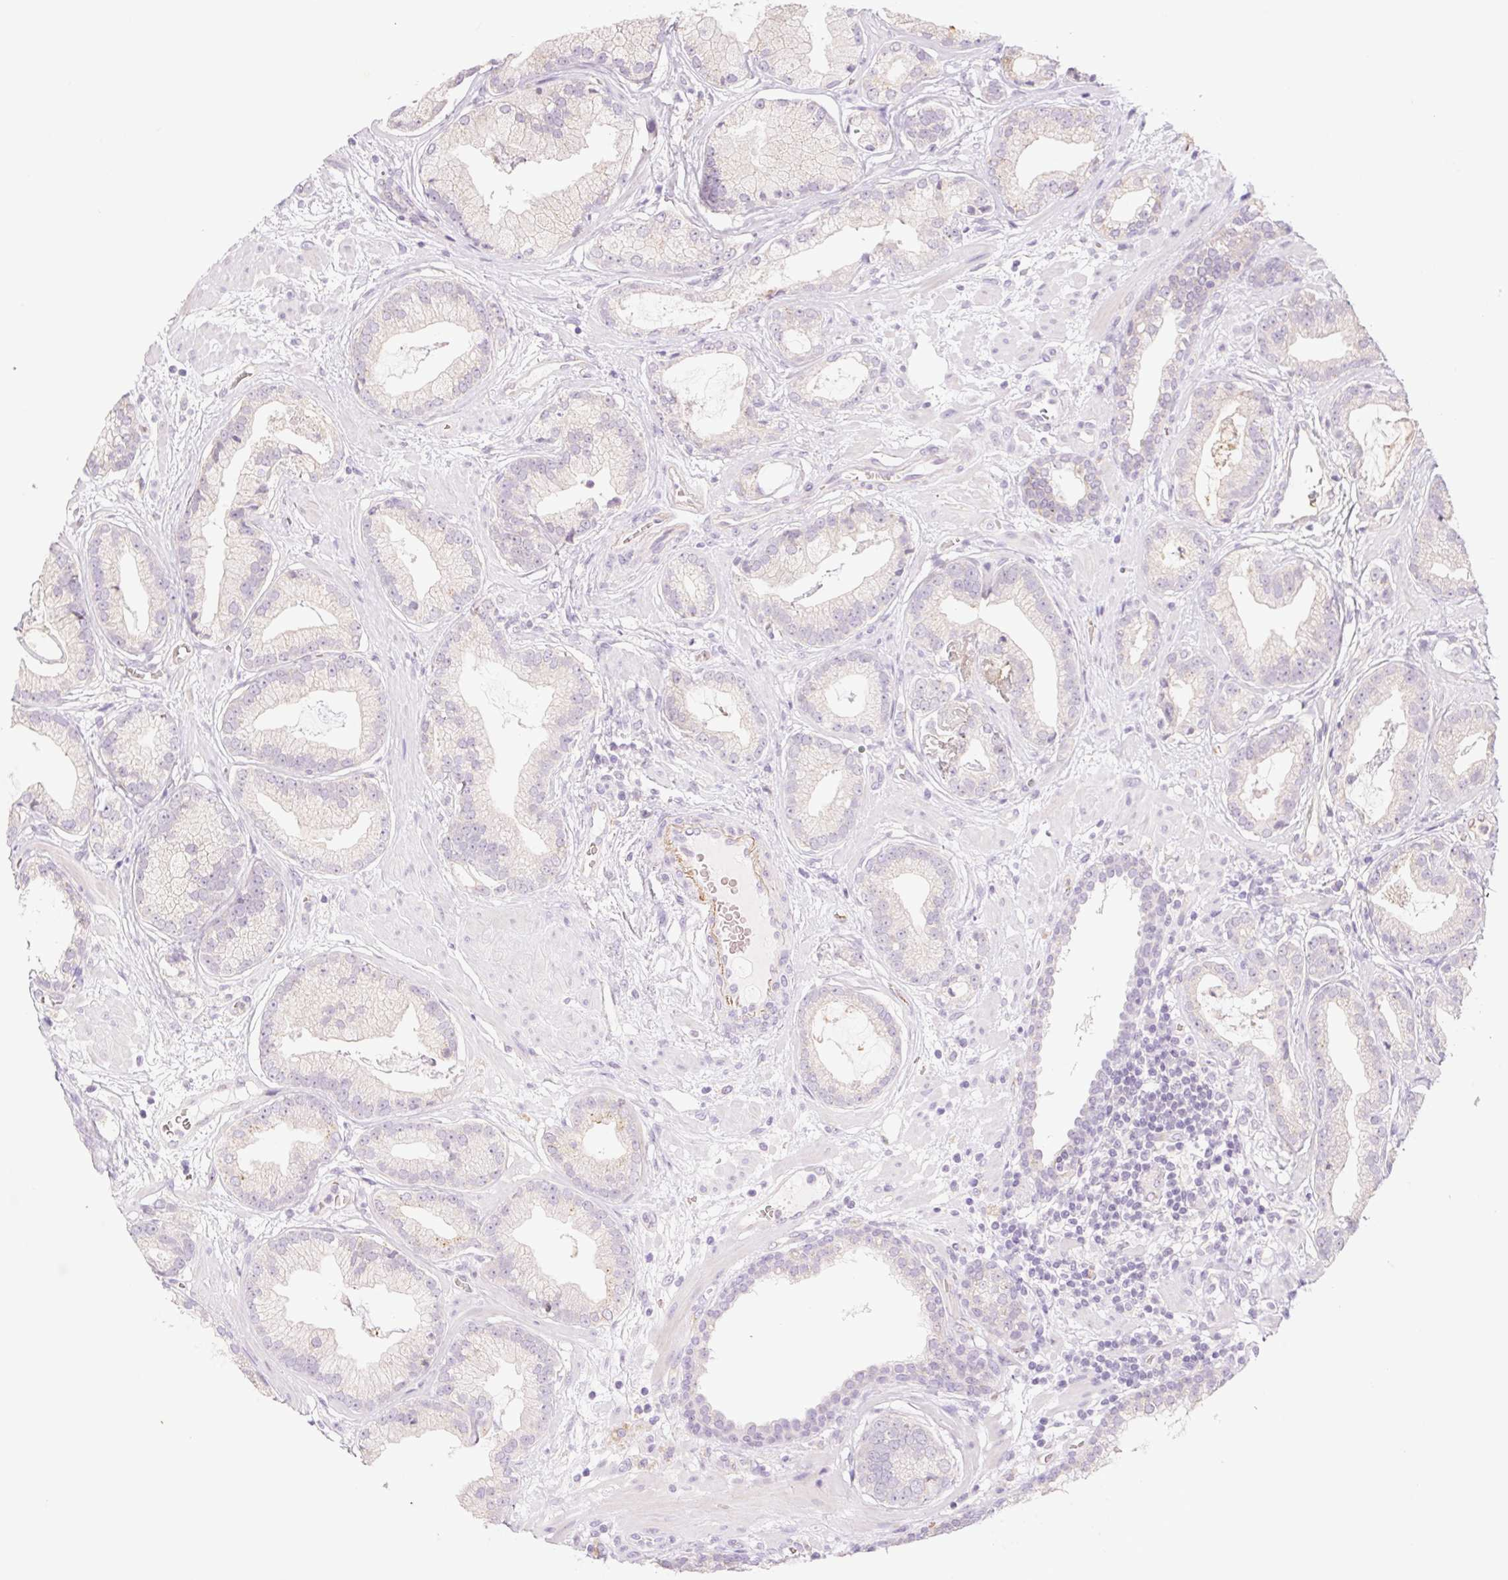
{"staining": {"intensity": "negative", "quantity": "none", "location": "none"}, "tissue": "prostate cancer", "cell_type": "Tumor cells", "image_type": "cancer", "snomed": [{"axis": "morphology", "description": "Adenocarcinoma, Low grade"}, {"axis": "topography", "description": "Prostate"}], "caption": "A histopathology image of human adenocarcinoma (low-grade) (prostate) is negative for staining in tumor cells. (DAB (3,3'-diaminobenzidine) immunohistochemistry with hematoxylin counter stain).", "gene": "IGFL3", "patient": {"sex": "male", "age": 62}}